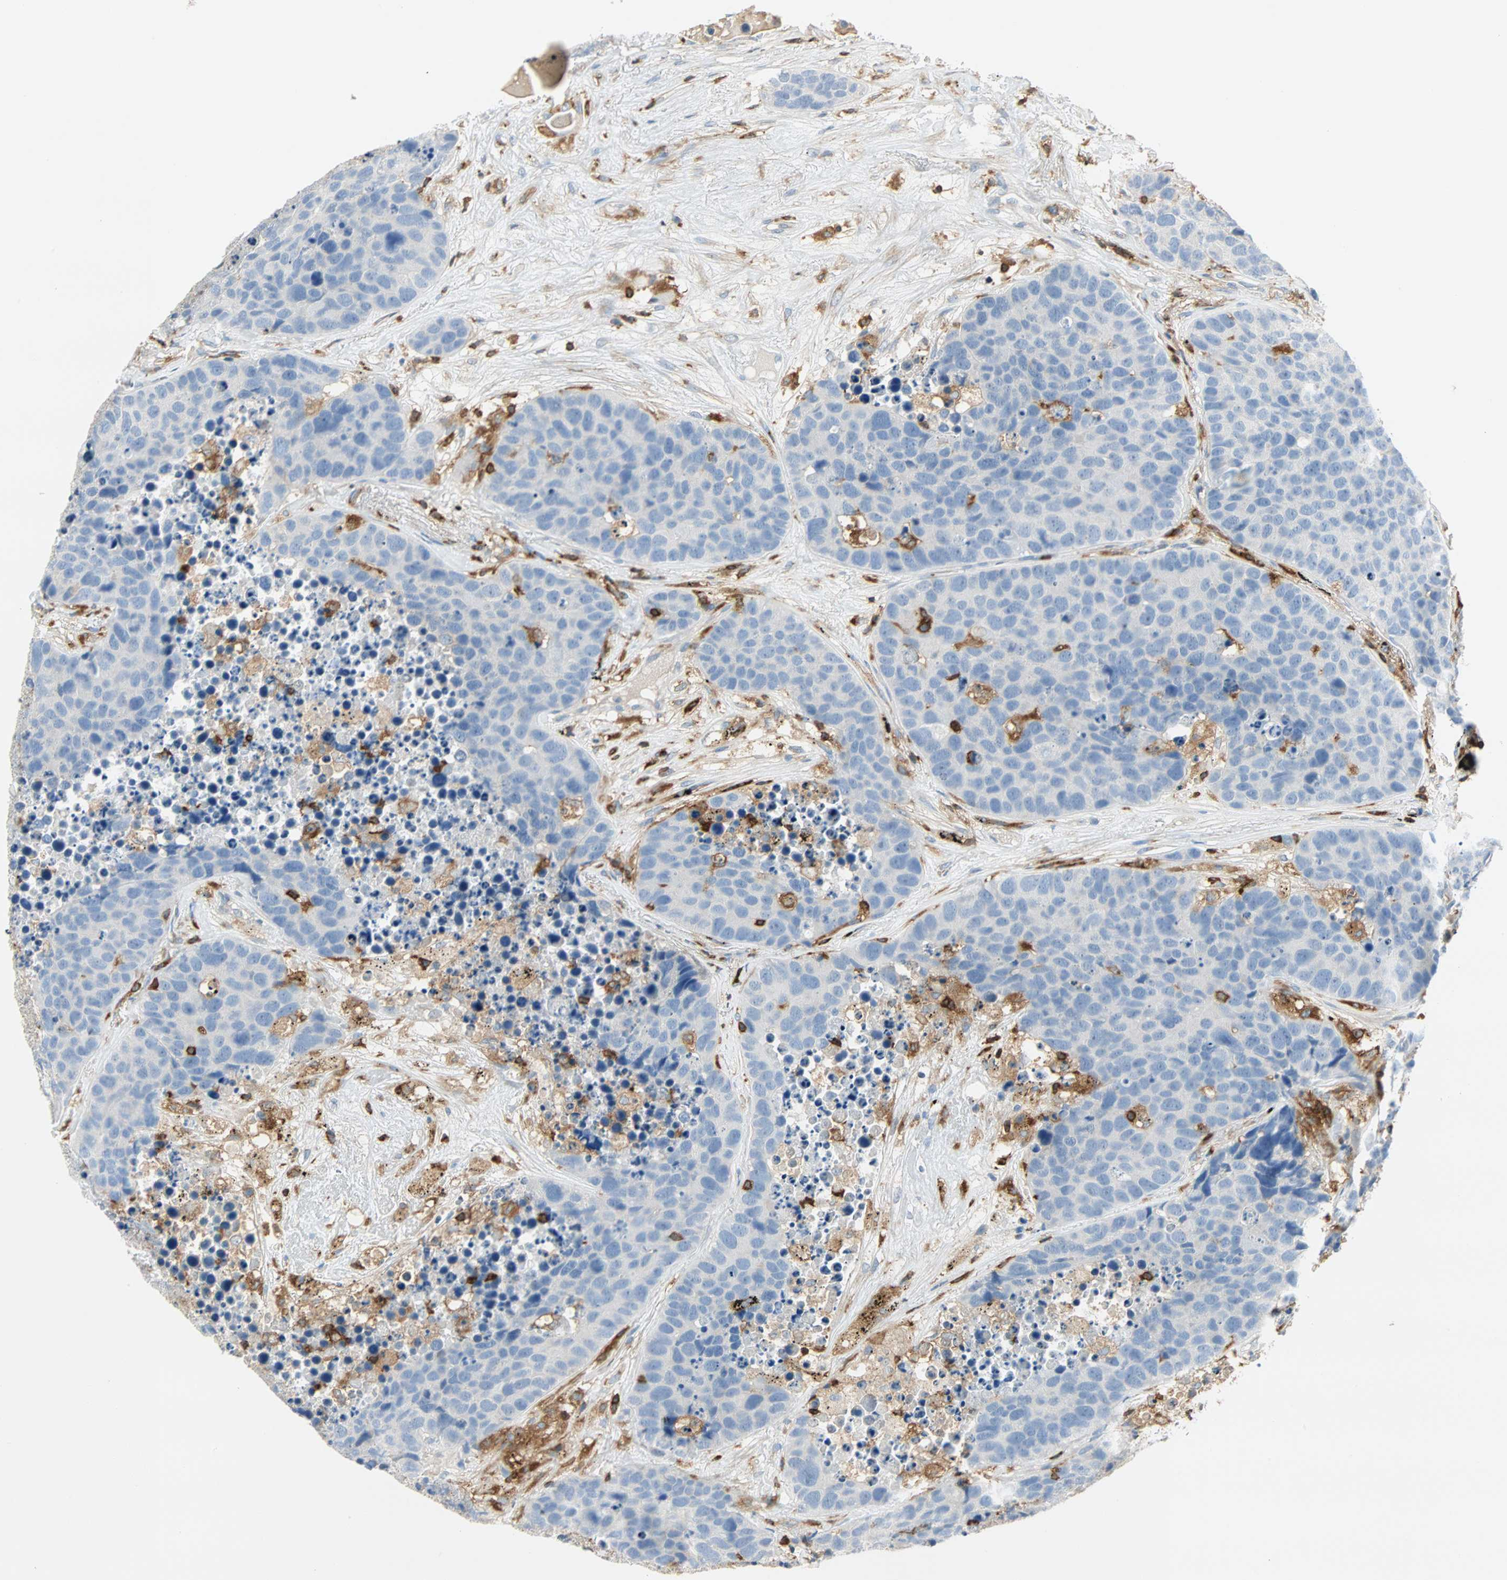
{"staining": {"intensity": "negative", "quantity": "none", "location": "none"}, "tissue": "carcinoid", "cell_type": "Tumor cells", "image_type": "cancer", "snomed": [{"axis": "morphology", "description": "Carcinoid, malignant, NOS"}, {"axis": "topography", "description": "Lung"}], "caption": "DAB immunohistochemical staining of human malignant carcinoid reveals no significant positivity in tumor cells.", "gene": "FMNL1", "patient": {"sex": "male", "age": 60}}